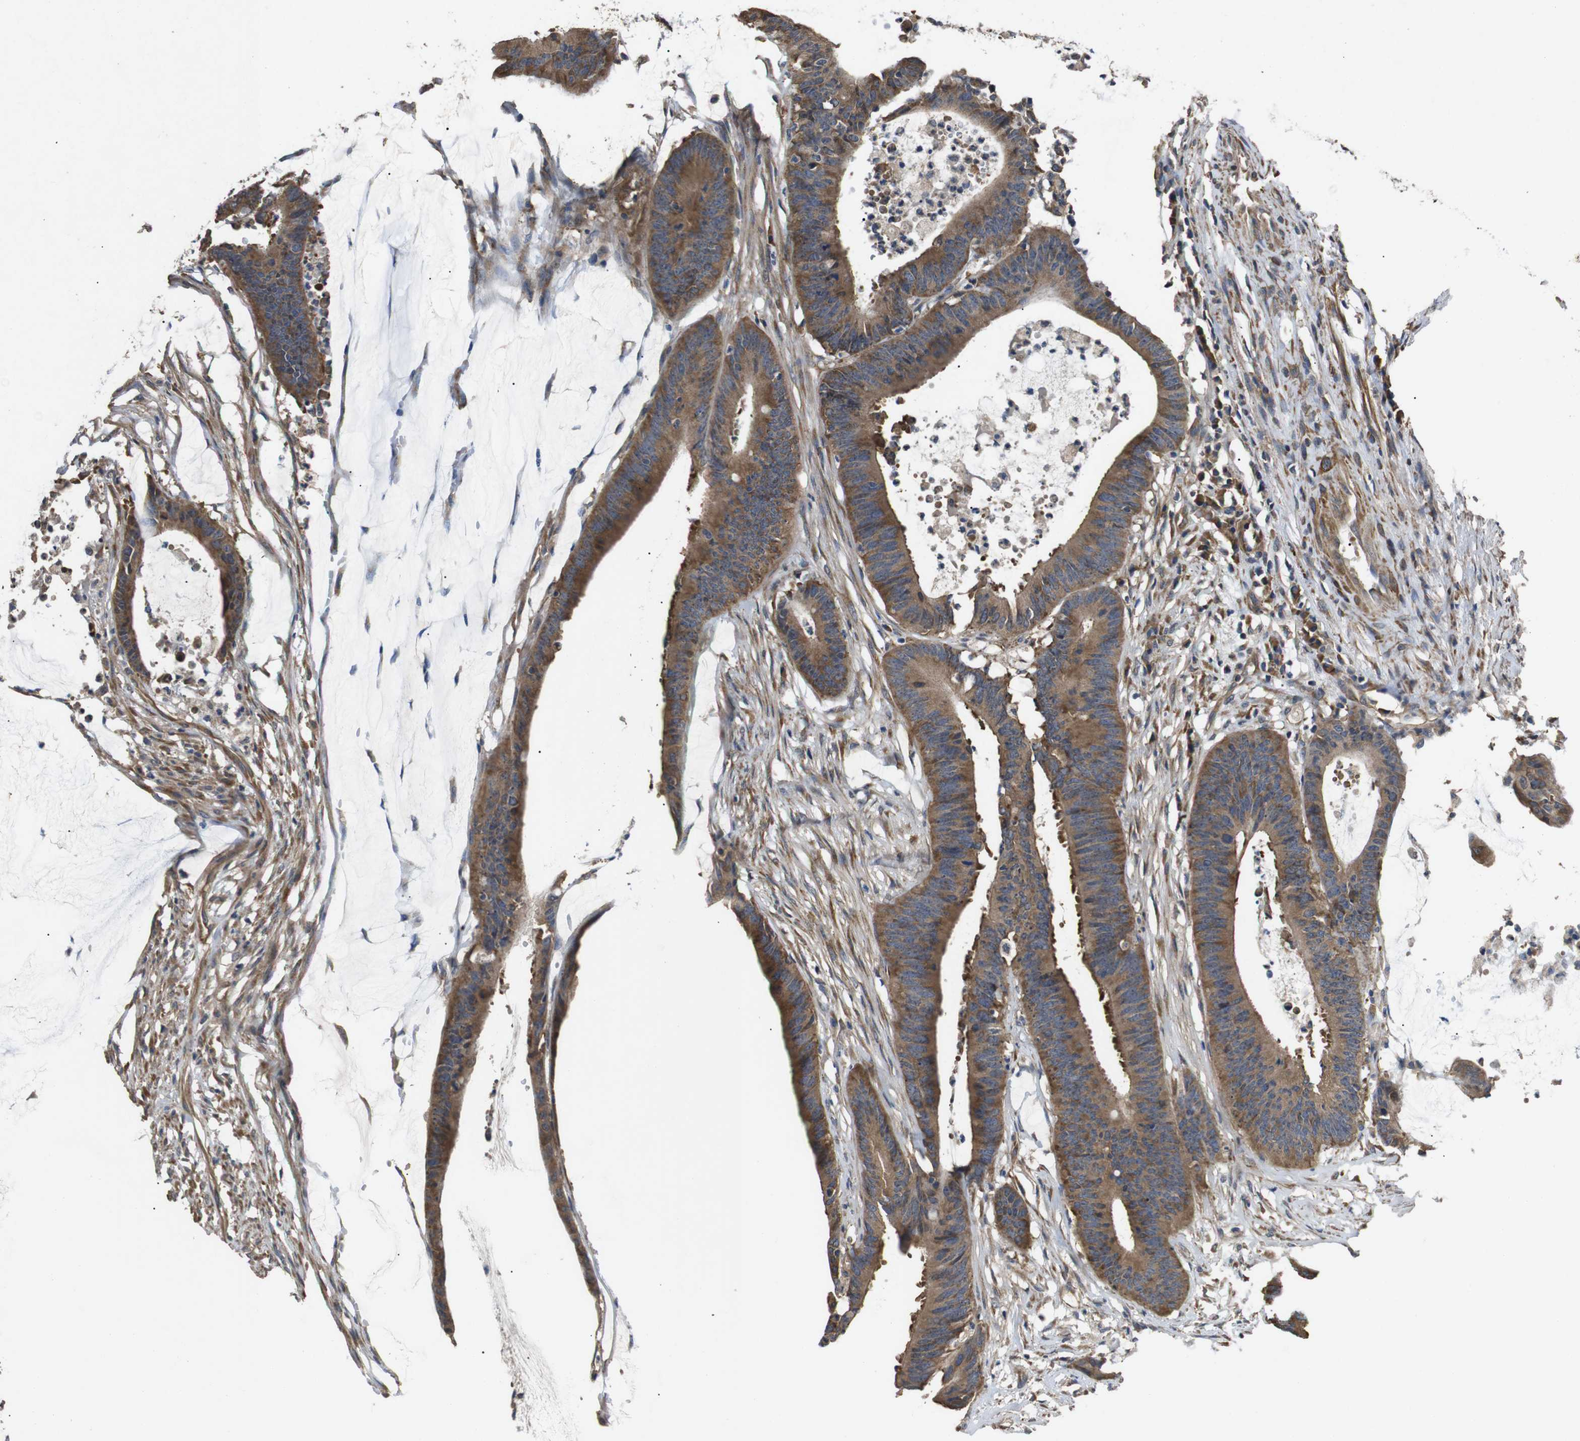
{"staining": {"intensity": "moderate", "quantity": ">75%", "location": "cytoplasmic/membranous"}, "tissue": "colorectal cancer", "cell_type": "Tumor cells", "image_type": "cancer", "snomed": [{"axis": "morphology", "description": "Adenocarcinoma, NOS"}, {"axis": "topography", "description": "Rectum"}], "caption": "IHC image of human colorectal adenocarcinoma stained for a protein (brown), which demonstrates medium levels of moderate cytoplasmic/membranous expression in about >75% of tumor cells.", "gene": "BNIP3", "patient": {"sex": "female", "age": 66}}